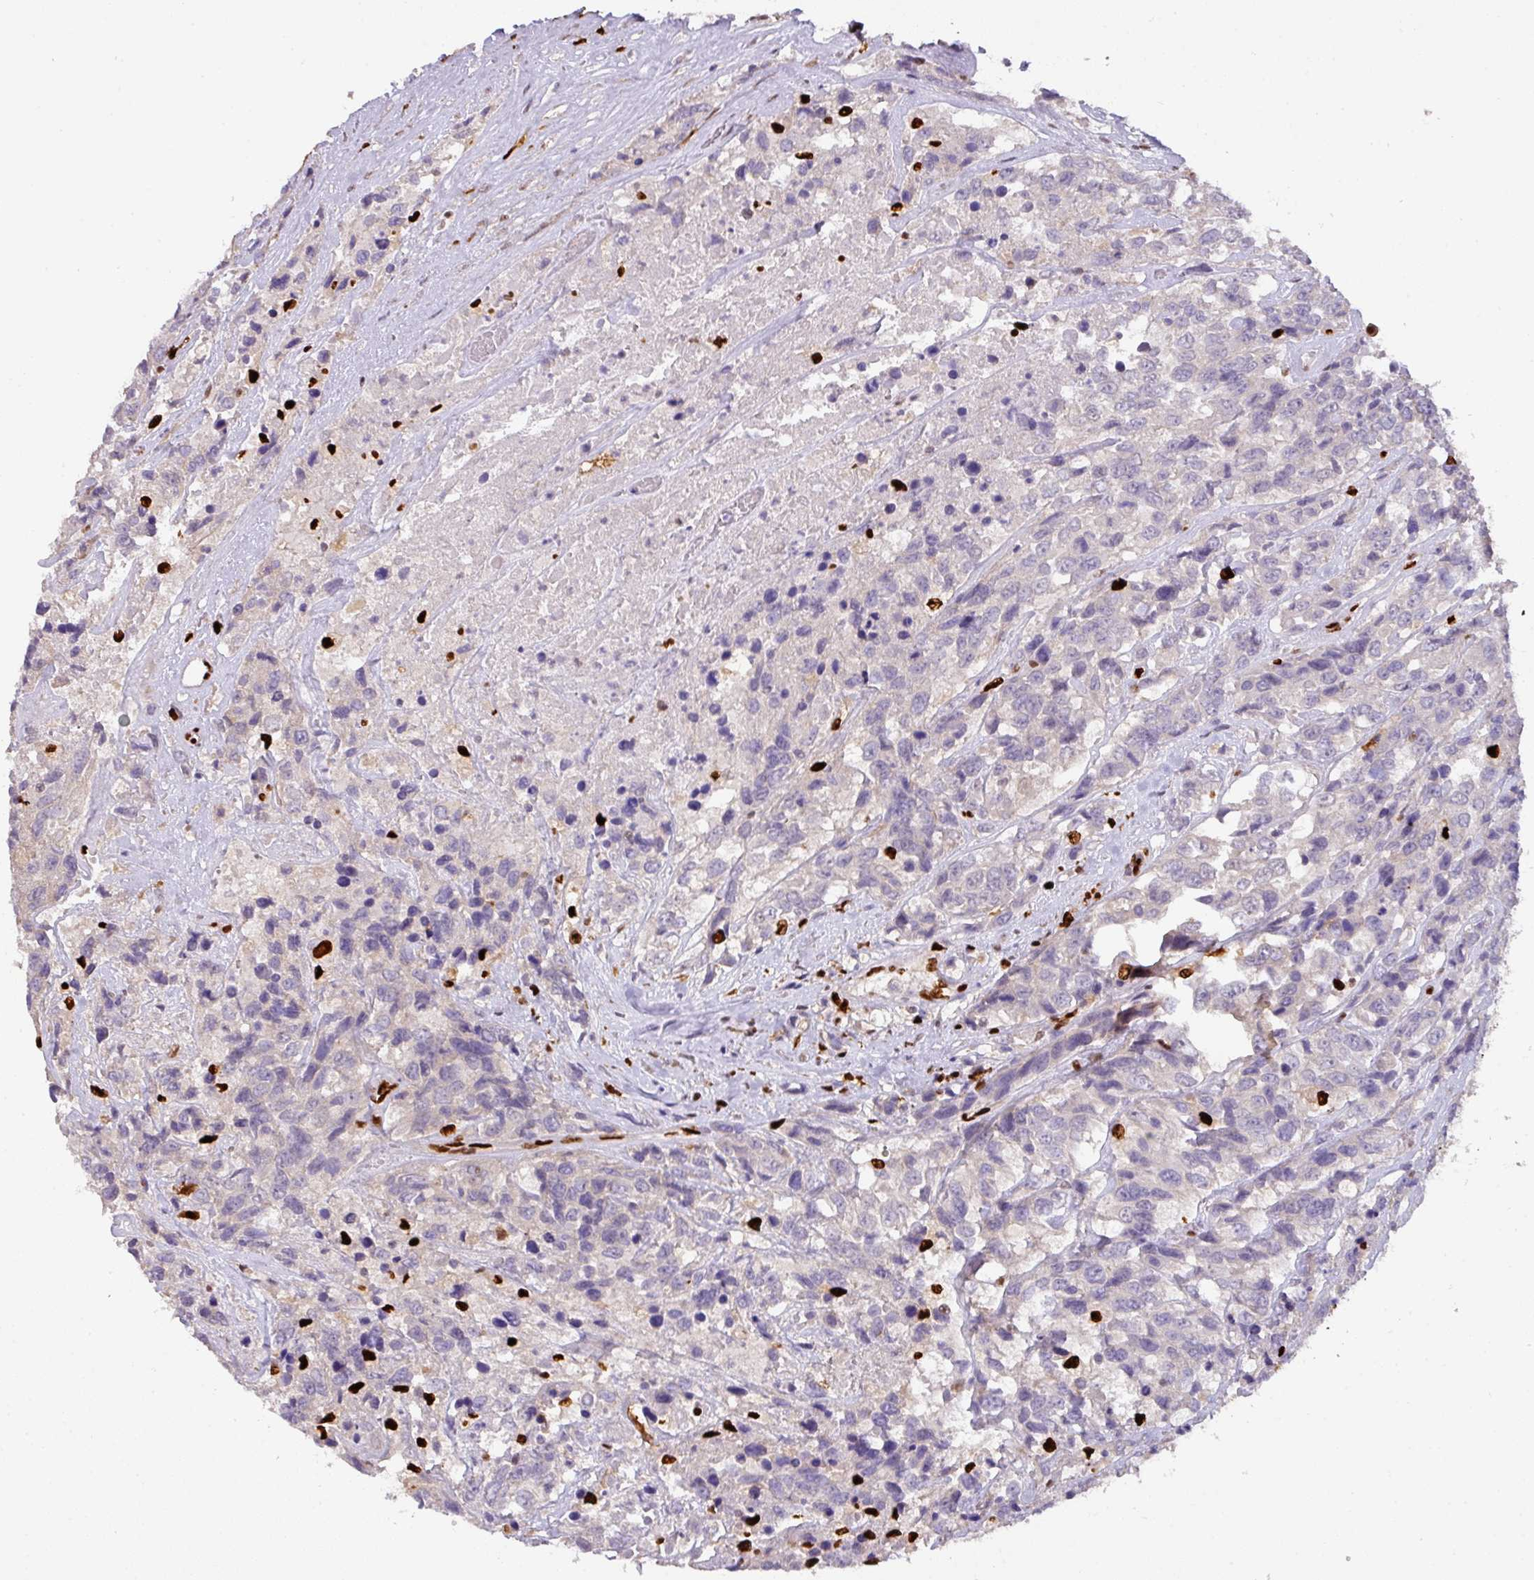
{"staining": {"intensity": "negative", "quantity": "none", "location": "none"}, "tissue": "urothelial cancer", "cell_type": "Tumor cells", "image_type": "cancer", "snomed": [{"axis": "morphology", "description": "Urothelial carcinoma, High grade"}, {"axis": "topography", "description": "Urinary bladder"}], "caption": "This is an immunohistochemistry (IHC) photomicrograph of urothelial cancer. There is no positivity in tumor cells.", "gene": "SAMHD1", "patient": {"sex": "female", "age": 70}}